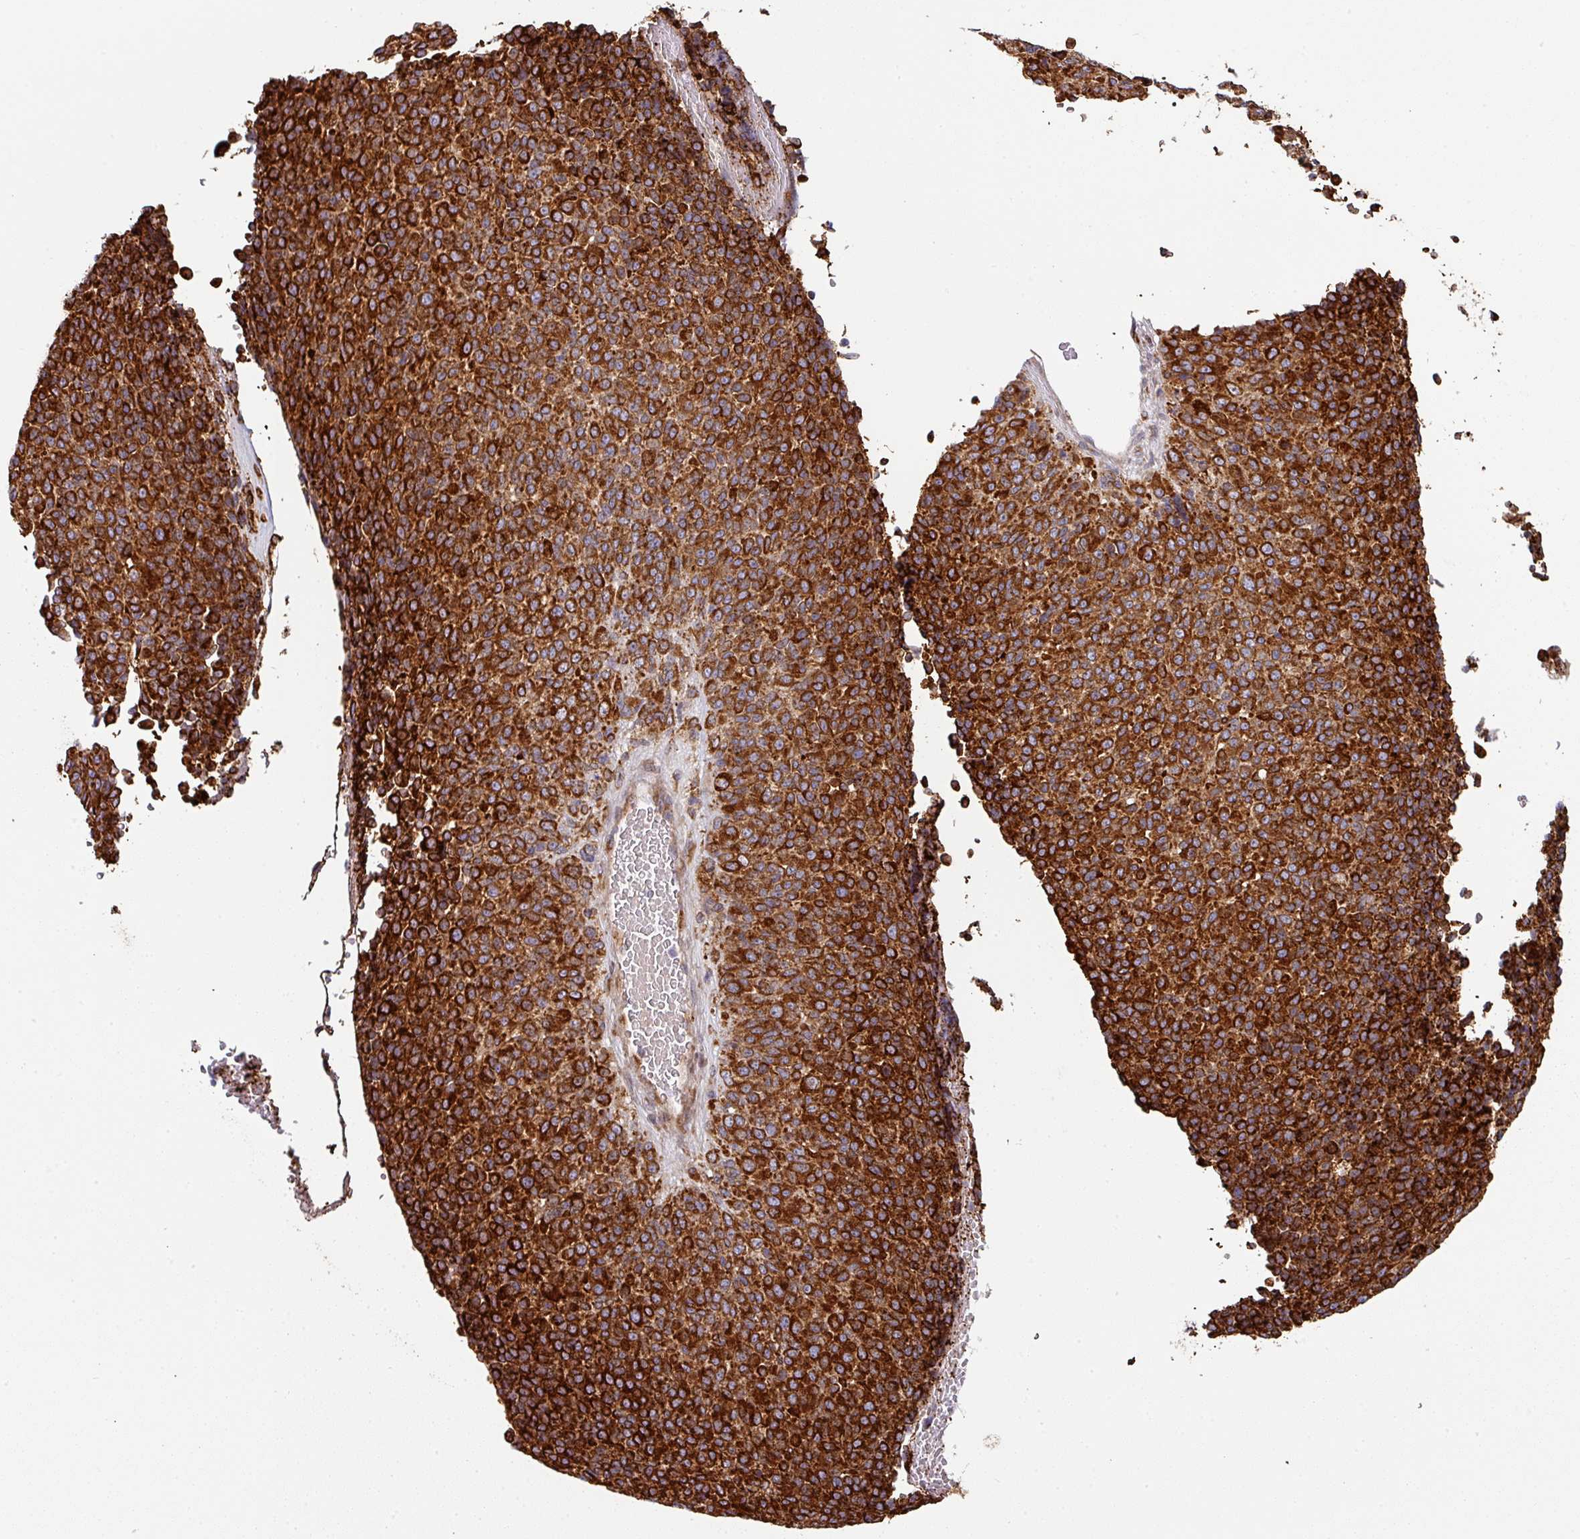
{"staining": {"intensity": "strong", "quantity": ">75%", "location": "cytoplasmic/membranous"}, "tissue": "melanoma", "cell_type": "Tumor cells", "image_type": "cancer", "snomed": [{"axis": "morphology", "description": "Malignant melanoma, Metastatic site"}, {"axis": "topography", "description": "Brain"}], "caption": "Strong cytoplasmic/membranous protein staining is appreciated in about >75% of tumor cells in melanoma.", "gene": "ZNF268", "patient": {"sex": "female", "age": 56}}